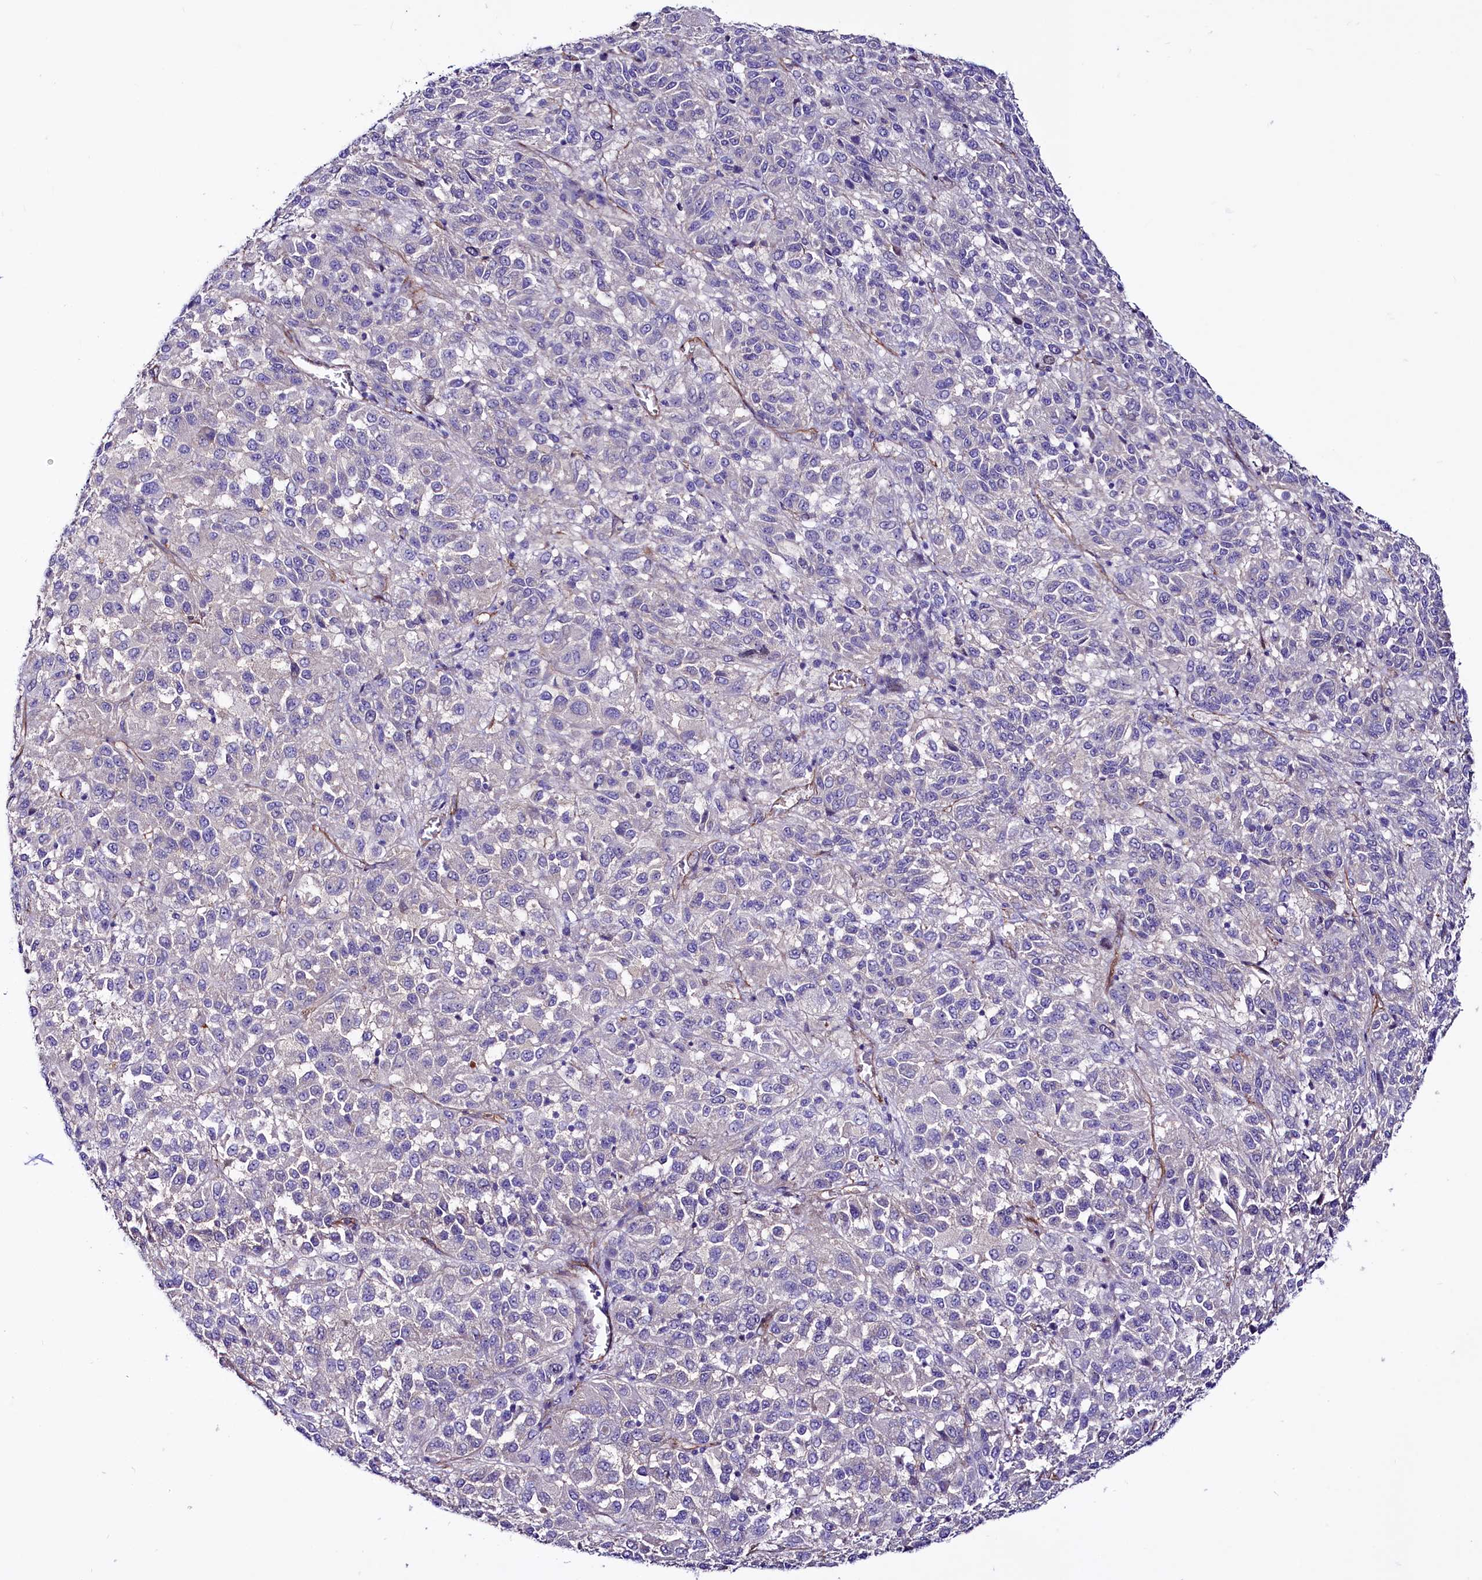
{"staining": {"intensity": "negative", "quantity": "none", "location": "none"}, "tissue": "melanoma", "cell_type": "Tumor cells", "image_type": "cancer", "snomed": [{"axis": "morphology", "description": "Malignant melanoma, Metastatic site"}, {"axis": "topography", "description": "Lung"}], "caption": "IHC micrograph of neoplastic tissue: malignant melanoma (metastatic site) stained with DAB (3,3'-diaminobenzidine) shows no significant protein positivity in tumor cells.", "gene": "SLF1", "patient": {"sex": "male", "age": 64}}